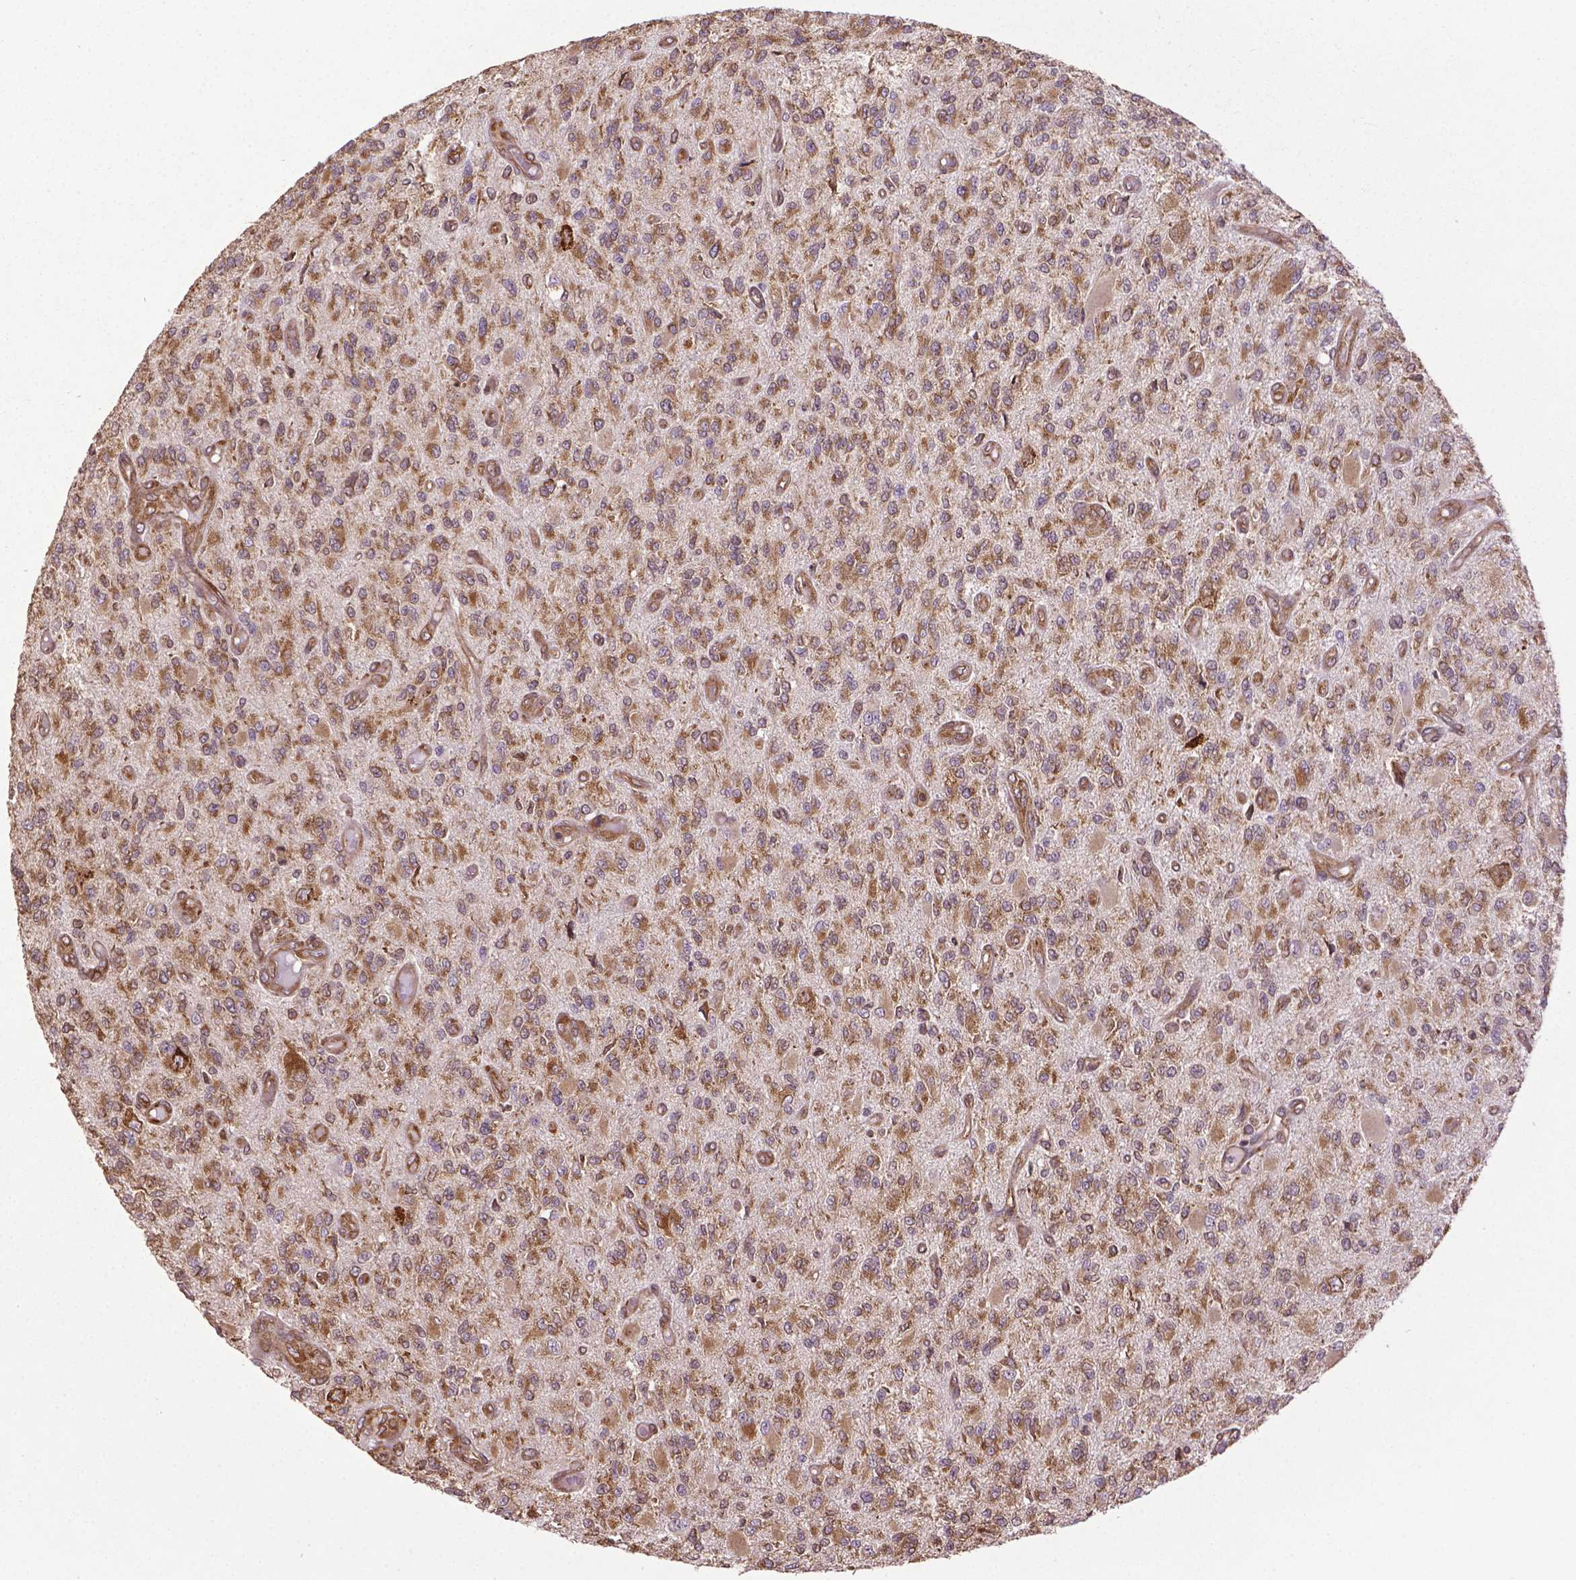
{"staining": {"intensity": "moderate", "quantity": ">75%", "location": "cytoplasmic/membranous"}, "tissue": "glioma", "cell_type": "Tumor cells", "image_type": "cancer", "snomed": [{"axis": "morphology", "description": "Glioma, malignant, High grade"}, {"axis": "topography", "description": "Brain"}], "caption": "This photomicrograph exhibits immunohistochemistry (IHC) staining of malignant glioma (high-grade), with medium moderate cytoplasmic/membranous positivity in approximately >75% of tumor cells.", "gene": "GAS1", "patient": {"sex": "female", "age": 63}}